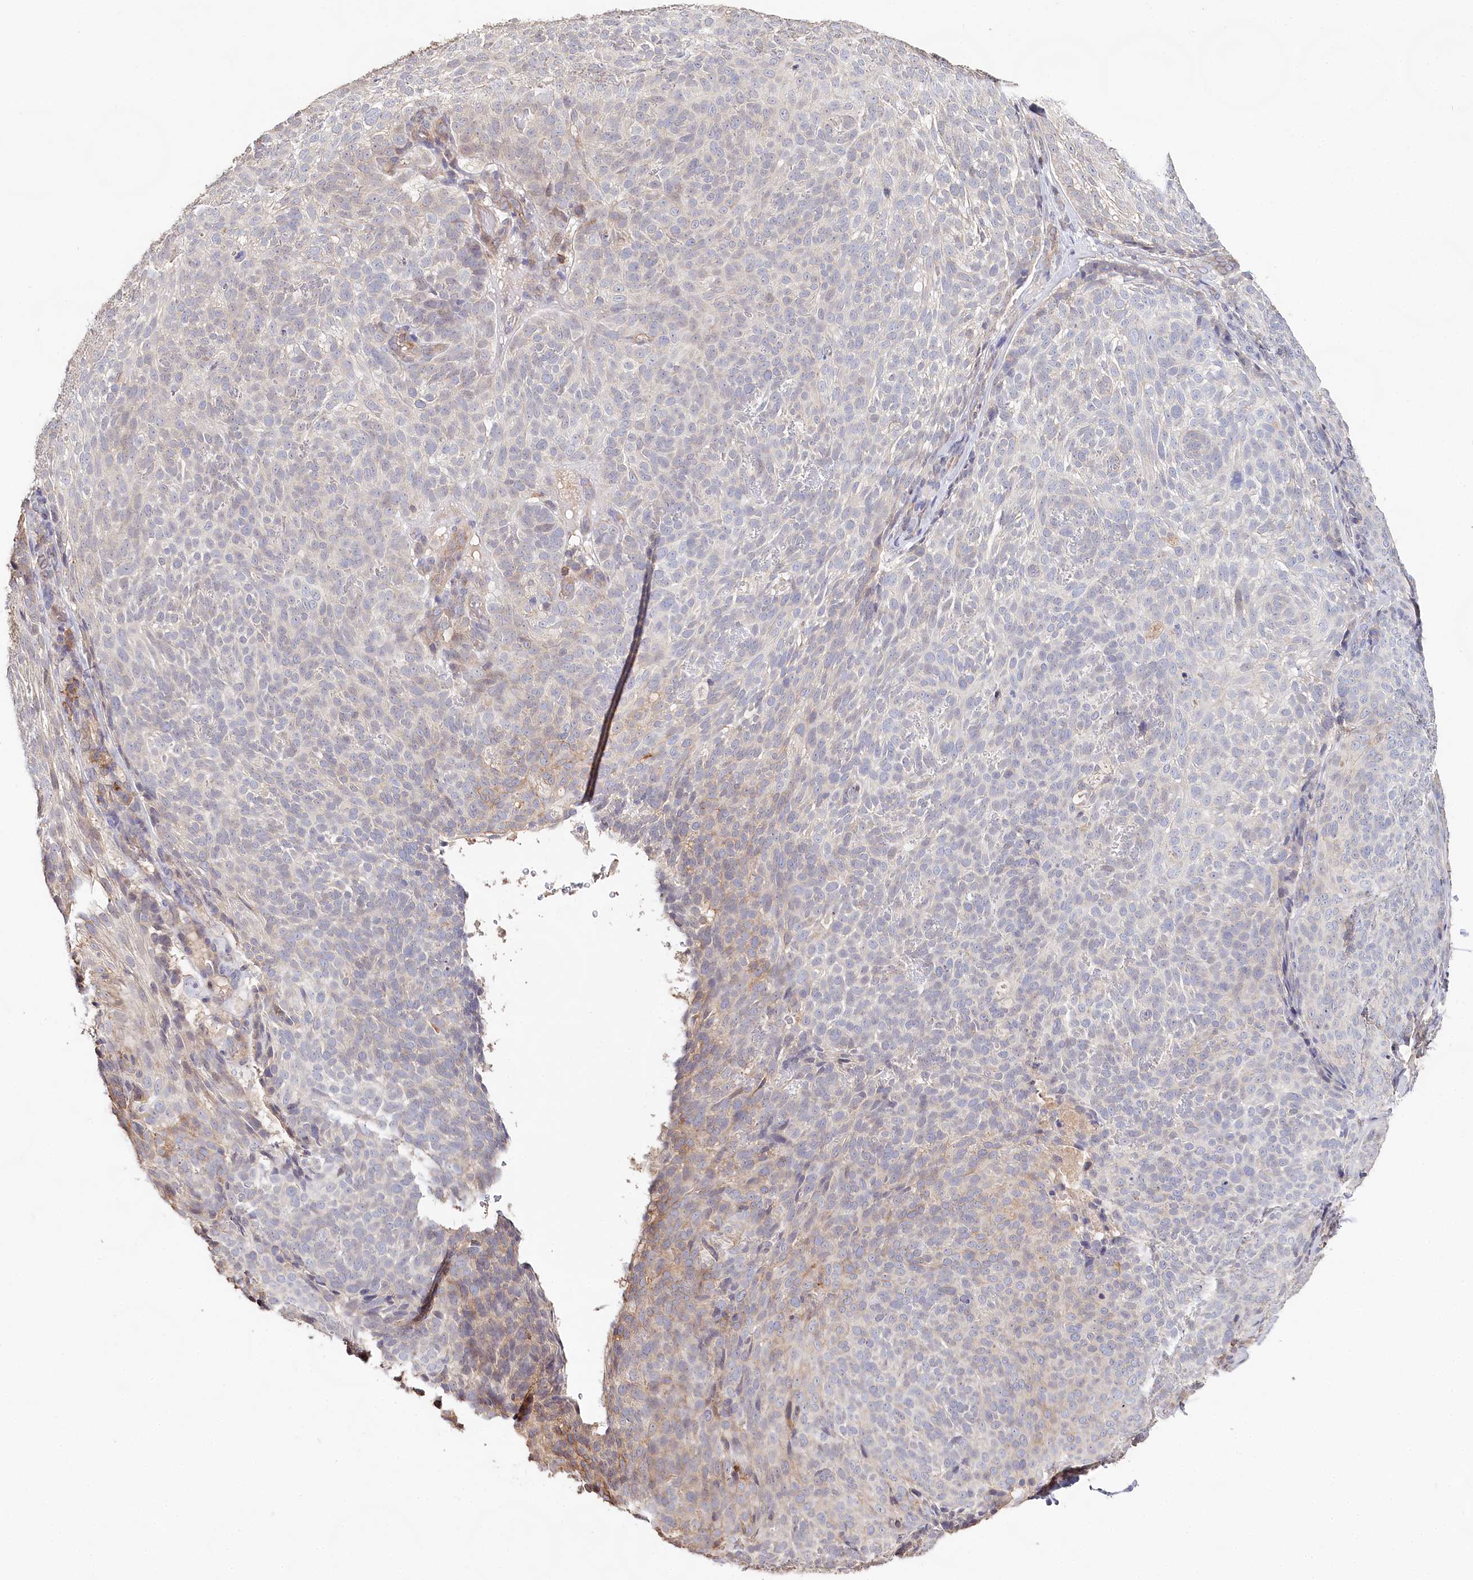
{"staining": {"intensity": "negative", "quantity": "none", "location": "none"}, "tissue": "skin cancer", "cell_type": "Tumor cells", "image_type": "cancer", "snomed": [{"axis": "morphology", "description": "Basal cell carcinoma"}, {"axis": "topography", "description": "Skin"}], "caption": "A photomicrograph of skin cancer (basal cell carcinoma) stained for a protein reveals no brown staining in tumor cells.", "gene": "RBP5", "patient": {"sex": "male", "age": 85}}